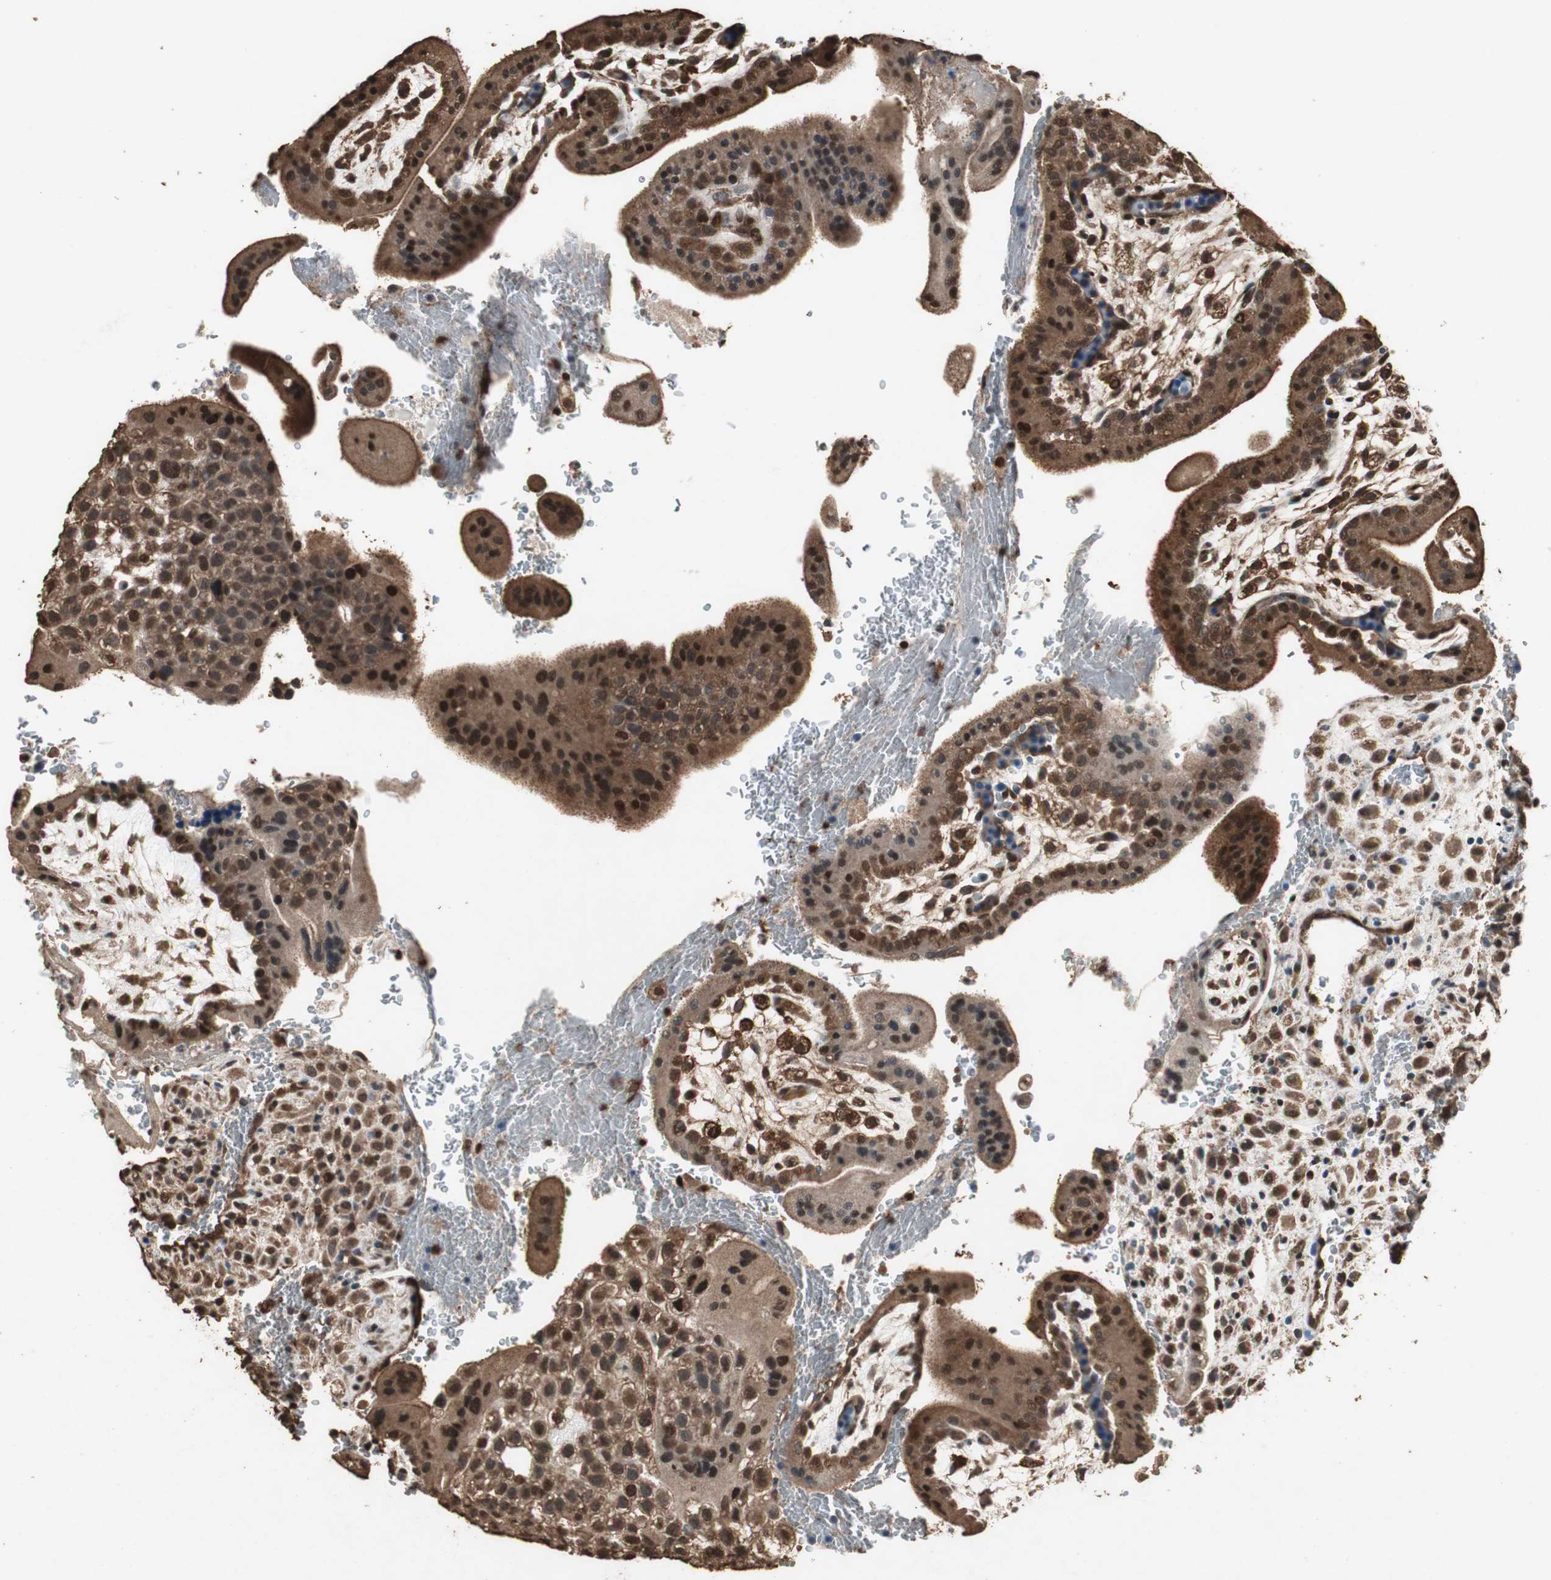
{"staining": {"intensity": "strong", "quantity": ">75%", "location": "cytoplasmic/membranous,nuclear"}, "tissue": "placenta", "cell_type": "Decidual cells", "image_type": "normal", "snomed": [{"axis": "morphology", "description": "Normal tissue, NOS"}, {"axis": "topography", "description": "Placenta"}], "caption": "About >75% of decidual cells in benign human placenta show strong cytoplasmic/membranous,nuclear protein expression as visualized by brown immunohistochemical staining.", "gene": "PPP1R13B", "patient": {"sex": "female", "age": 35}}